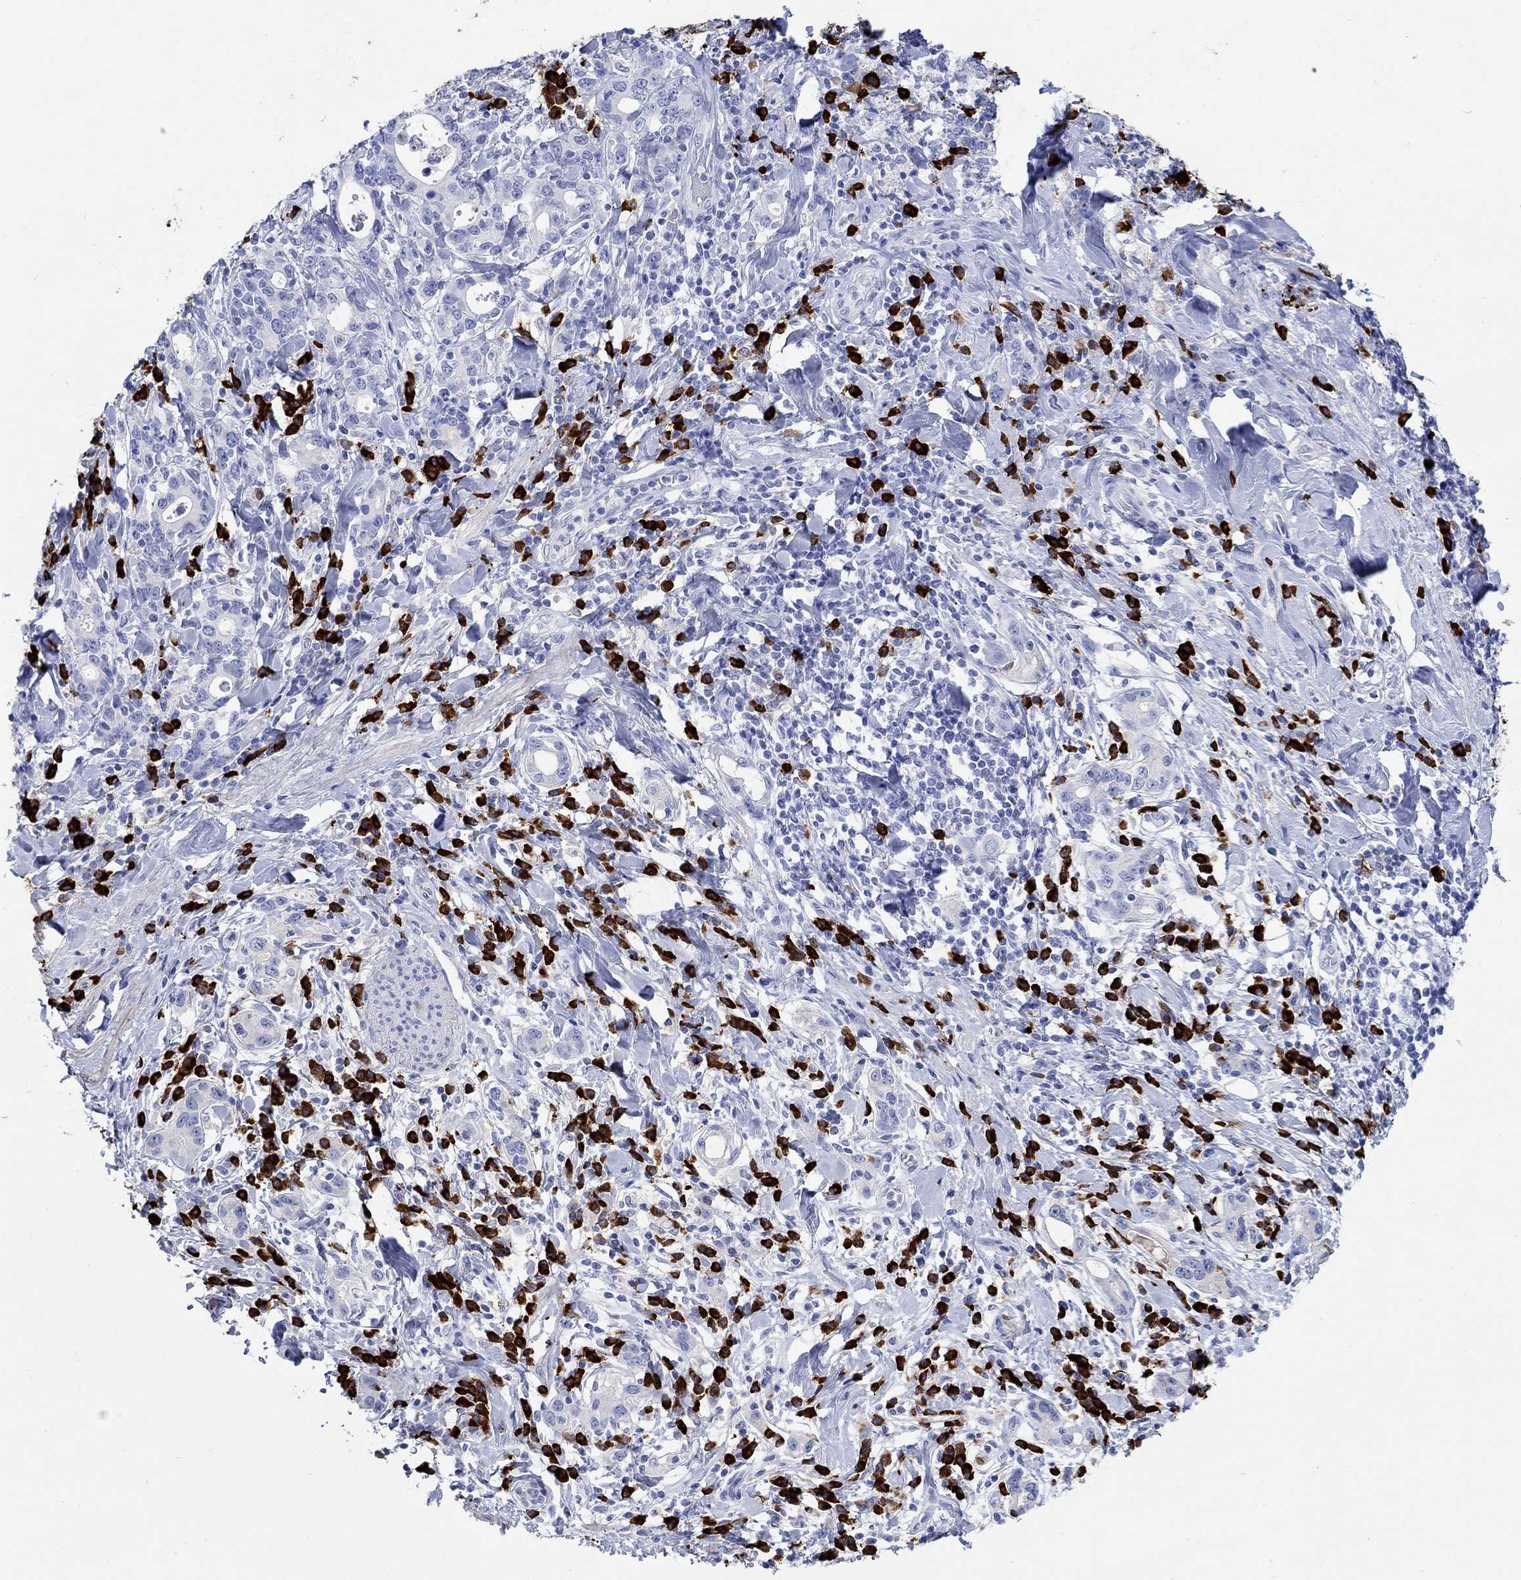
{"staining": {"intensity": "negative", "quantity": "none", "location": "none"}, "tissue": "stomach cancer", "cell_type": "Tumor cells", "image_type": "cancer", "snomed": [{"axis": "morphology", "description": "Adenocarcinoma, NOS"}, {"axis": "topography", "description": "Stomach"}], "caption": "Tumor cells are negative for protein expression in human stomach cancer (adenocarcinoma). (DAB (3,3'-diaminobenzidine) immunohistochemistry (IHC), high magnification).", "gene": "P2RY6", "patient": {"sex": "male", "age": 79}}